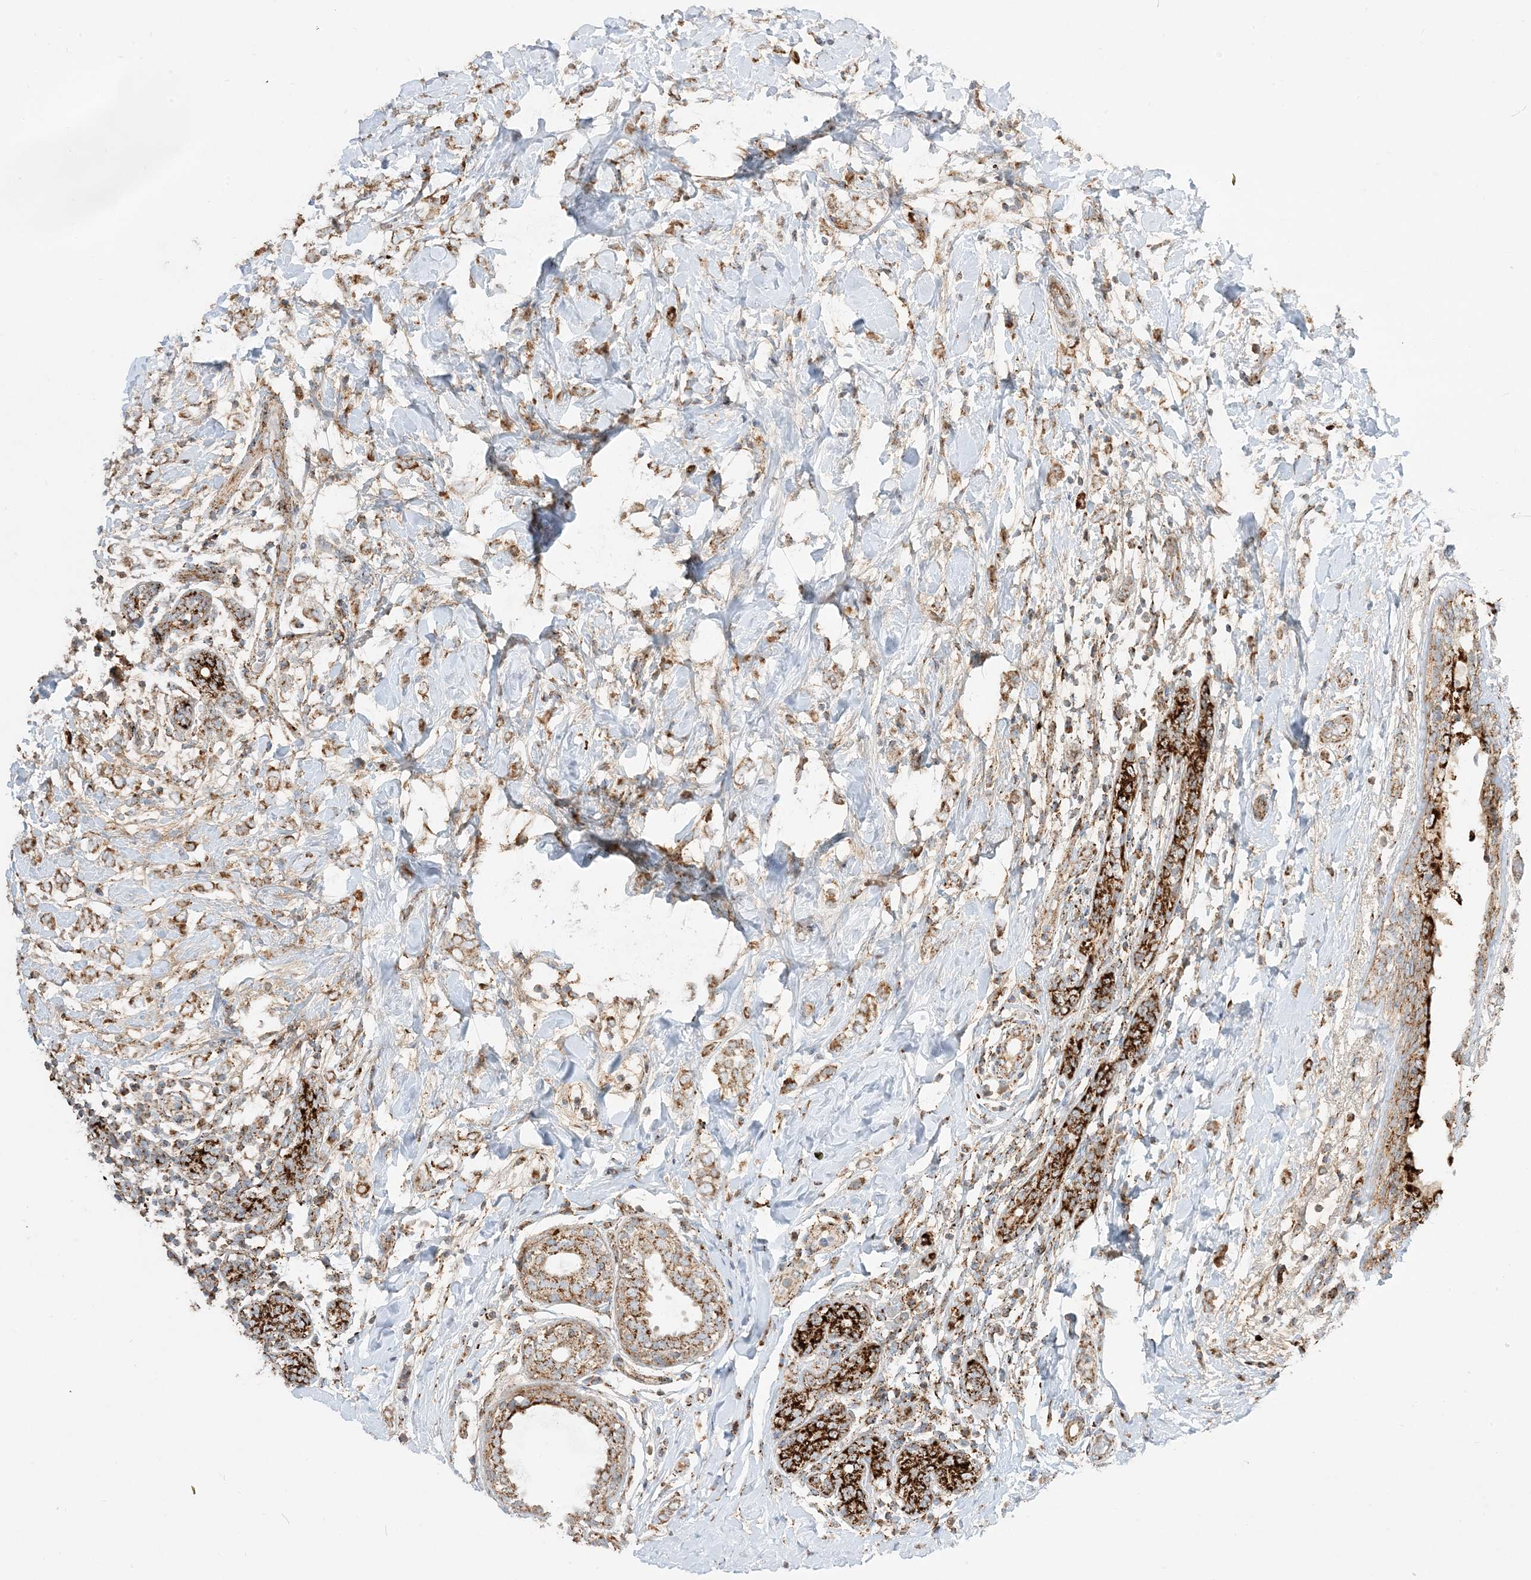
{"staining": {"intensity": "moderate", "quantity": ">75%", "location": "cytoplasmic/membranous"}, "tissue": "breast cancer", "cell_type": "Tumor cells", "image_type": "cancer", "snomed": [{"axis": "morphology", "description": "Normal tissue, NOS"}, {"axis": "morphology", "description": "Lobular carcinoma"}, {"axis": "topography", "description": "Breast"}], "caption": "Breast lobular carcinoma was stained to show a protein in brown. There is medium levels of moderate cytoplasmic/membranous expression in about >75% of tumor cells.", "gene": "NDUFAF3", "patient": {"sex": "female", "age": 47}}